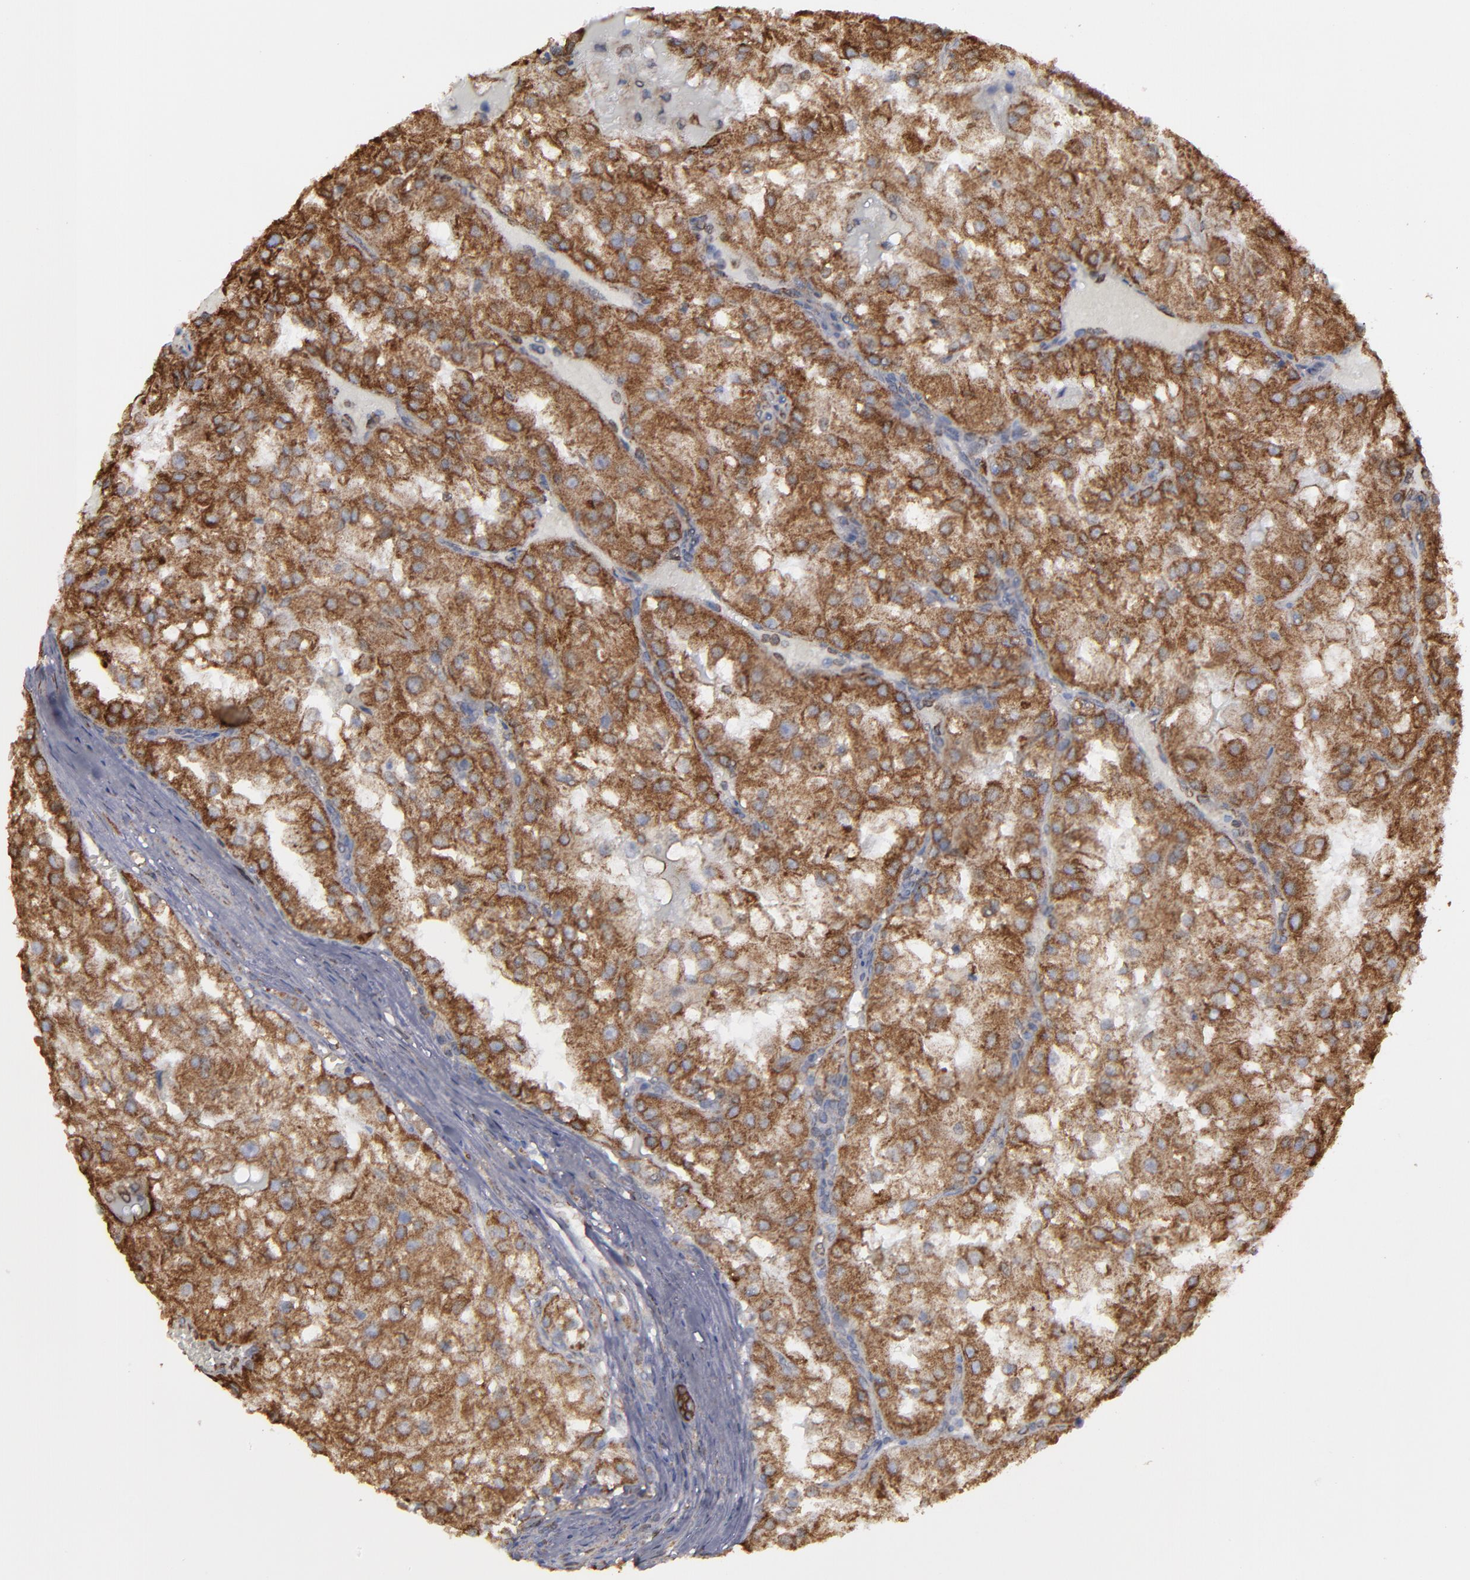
{"staining": {"intensity": "strong", "quantity": ">75%", "location": "cytoplasmic/membranous"}, "tissue": "renal cancer", "cell_type": "Tumor cells", "image_type": "cancer", "snomed": [{"axis": "morphology", "description": "Adenocarcinoma, NOS"}, {"axis": "topography", "description": "Kidney"}], "caption": "Brown immunohistochemical staining in human renal cancer reveals strong cytoplasmic/membranous staining in approximately >75% of tumor cells.", "gene": "ERLIN2", "patient": {"sex": "female", "age": 74}}